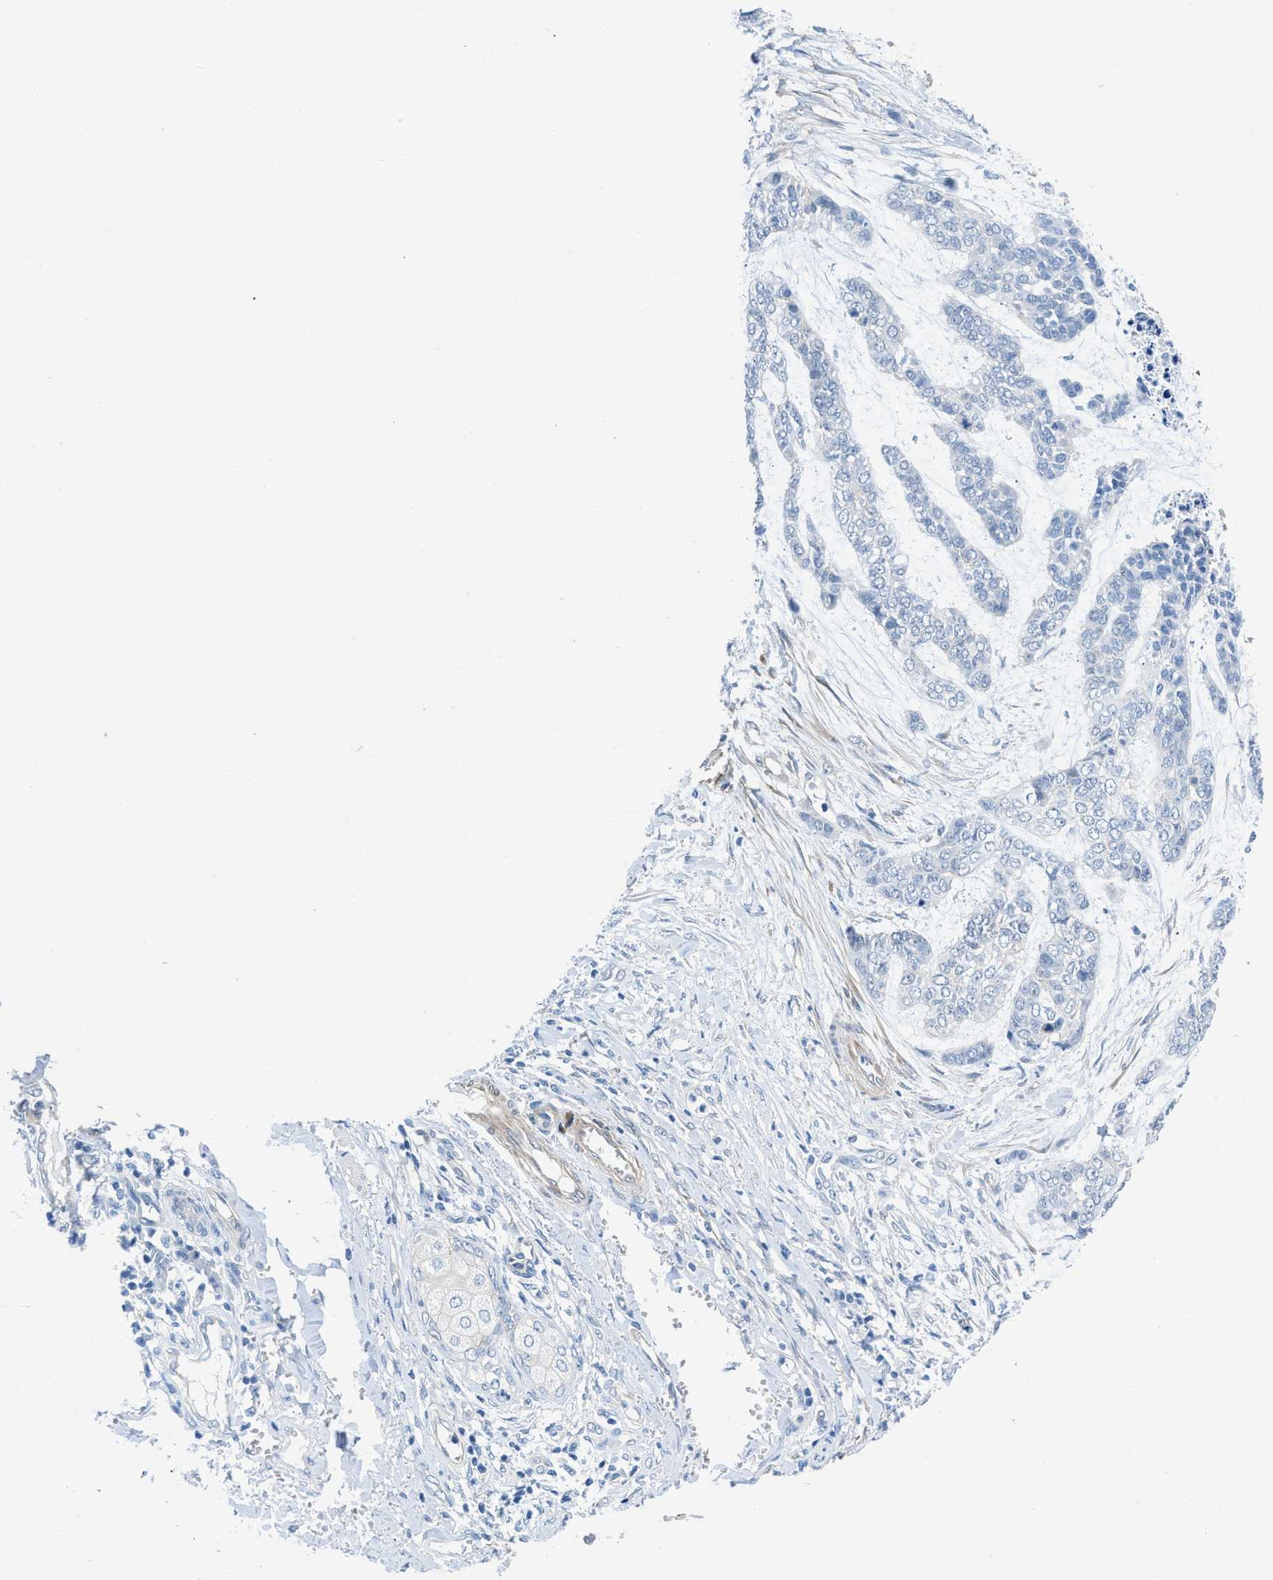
{"staining": {"intensity": "negative", "quantity": "none", "location": "none"}, "tissue": "skin cancer", "cell_type": "Tumor cells", "image_type": "cancer", "snomed": [{"axis": "morphology", "description": "Basal cell carcinoma"}, {"axis": "topography", "description": "Skin"}], "caption": "DAB immunohistochemical staining of human skin cancer (basal cell carcinoma) reveals no significant expression in tumor cells.", "gene": "PDLIM5", "patient": {"sex": "female", "age": 64}}